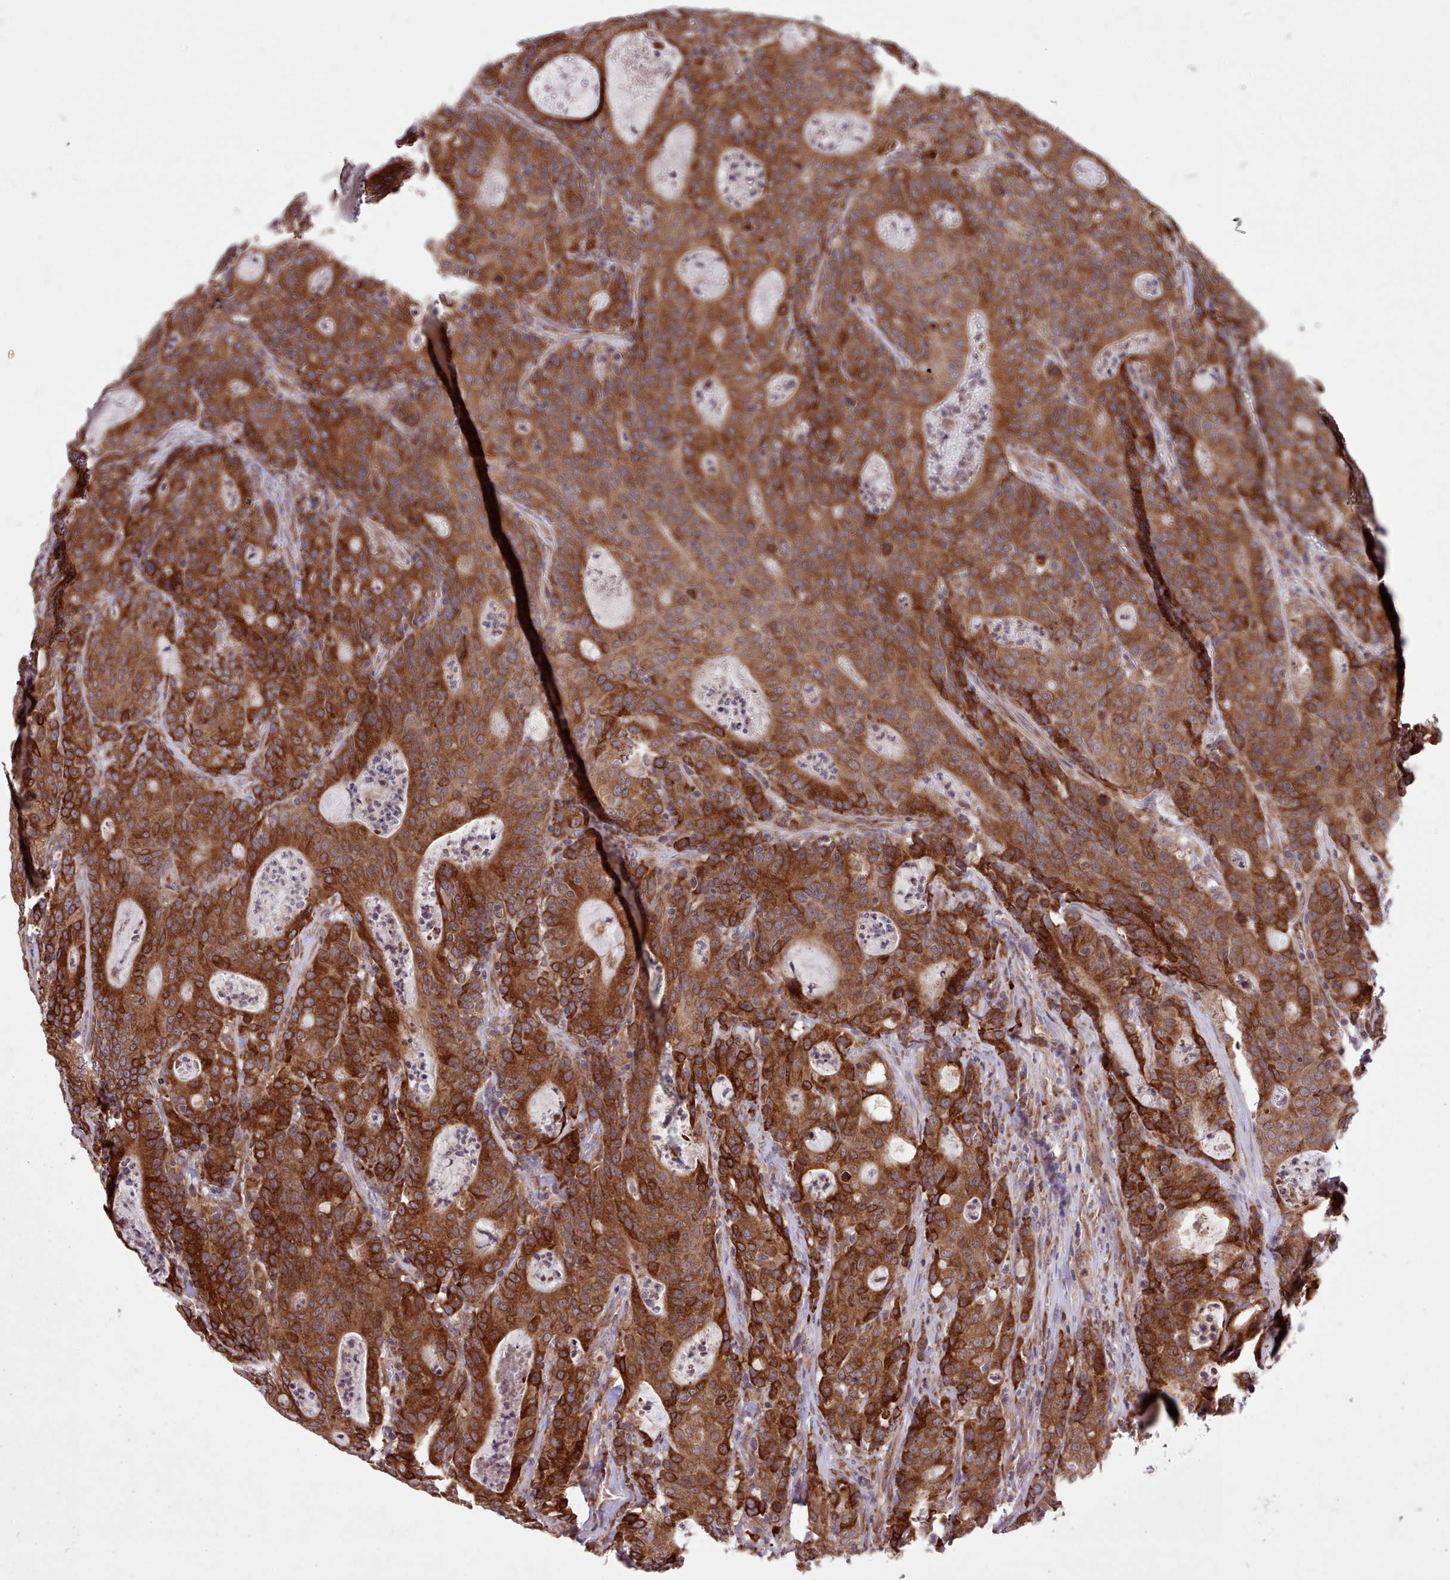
{"staining": {"intensity": "strong", "quantity": ">75%", "location": "cytoplasmic/membranous"}, "tissue": "colorectal cancer", "cell_type": "Tumor cells", "image_type": "cancer", "snomed": [{"axis": "morphology", "description": "Adenocarcinoma, NOS"}, {"axis": "topography", "description": "Colon"}], "caption": "This histopathology image displays immunohistochemistry staining of colorectal cancer (adenocarcinoma), with high strong cytoplasmic/membranous staining in approximately >75% of tumor cells.", "gene": "TTLL3", "patient": {"sex": "male", "age": 83}}